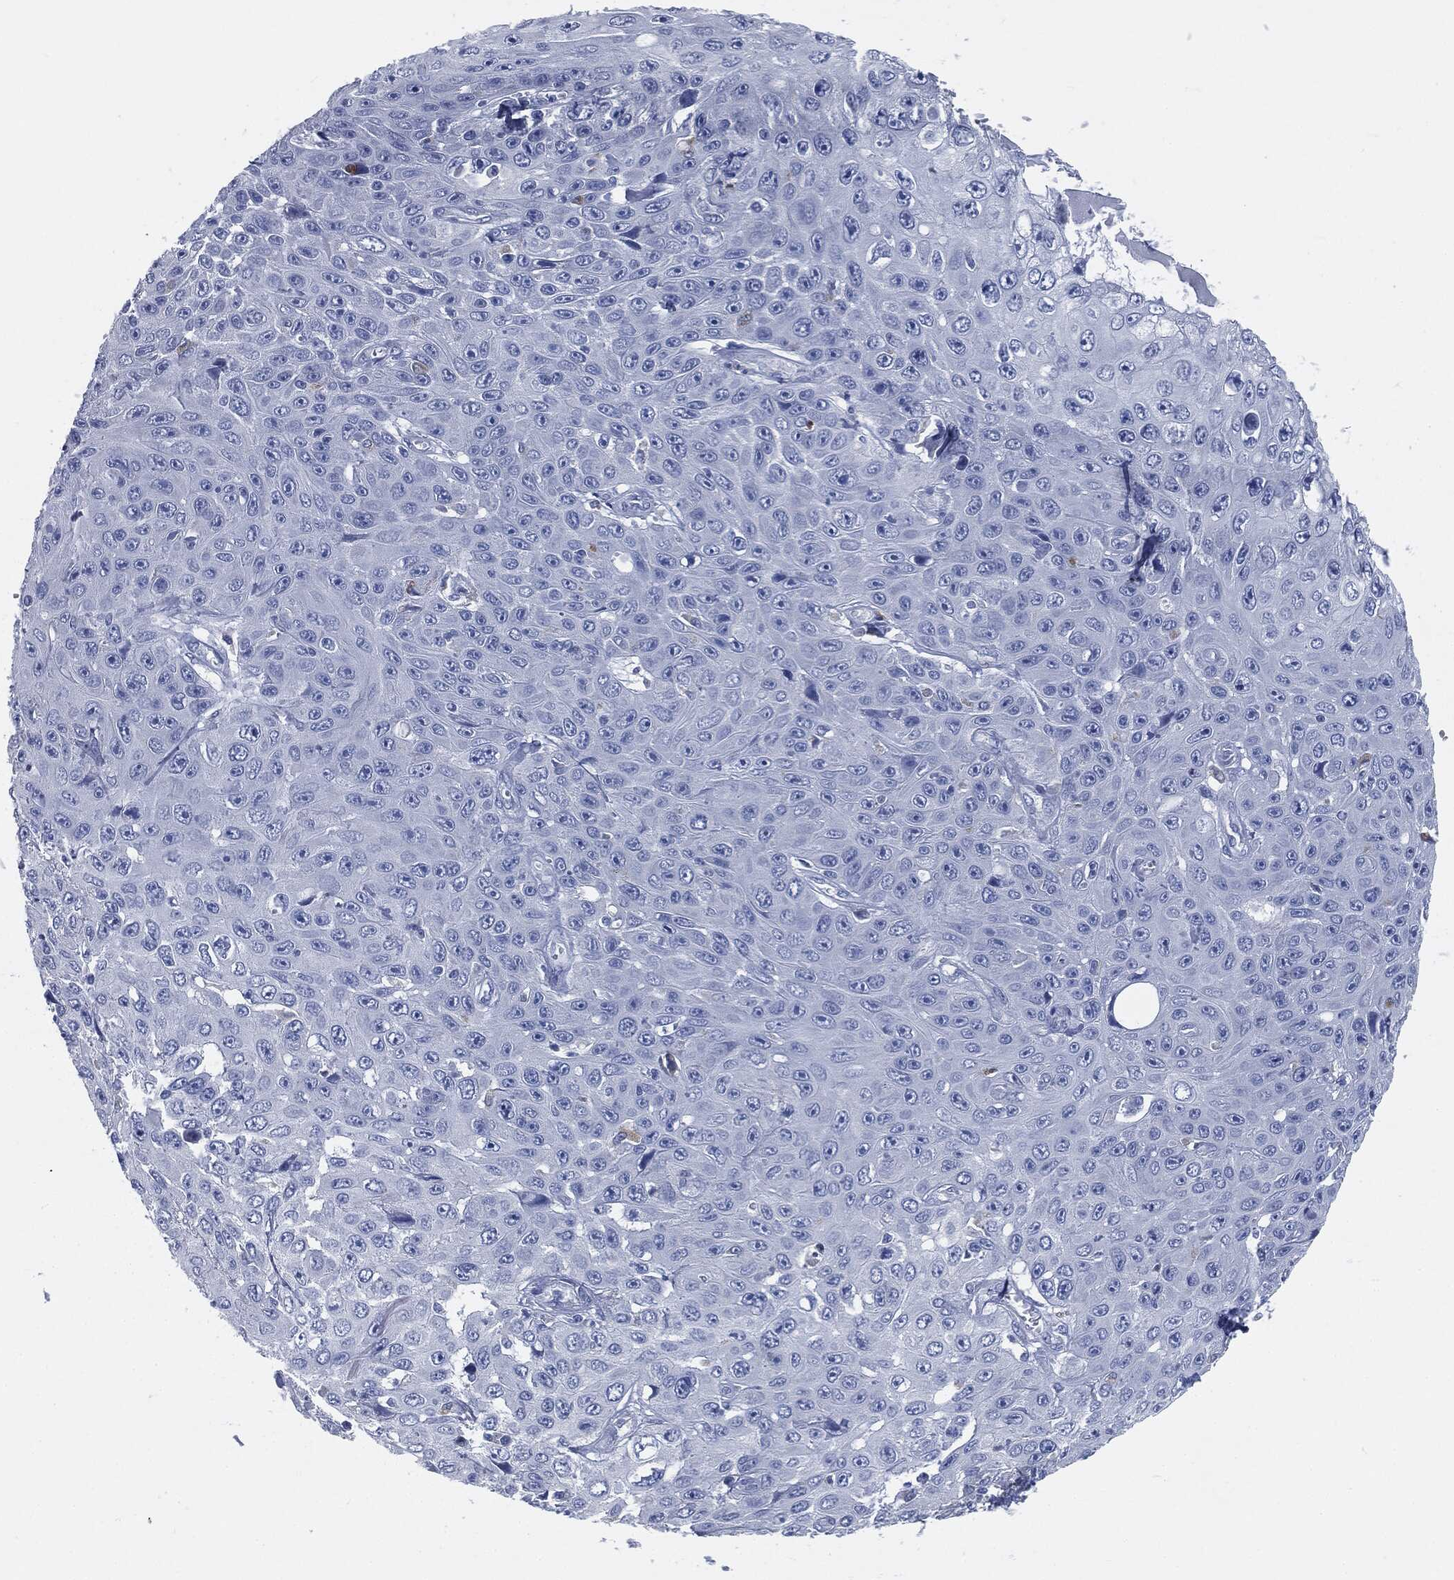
{"staining": {"intensity": "negative", "quantity": "none", "location": "none"}, "tissue": "skin cancer", "cell_type": "Tumor cells", "image_type": "cancer", "snomed": [{"axis": "morphology", "description": "Squamous cell carcinoma, NOS"}, {"axis": "topography", "description": "Skin"}], "caption": "Immunohistochemical staining of human squamous cell carcinoma (skin) exhibits no significant positivity in tumor cells.", "gene": "CAV3", "patient": {"sex": "male", "age": 82}}